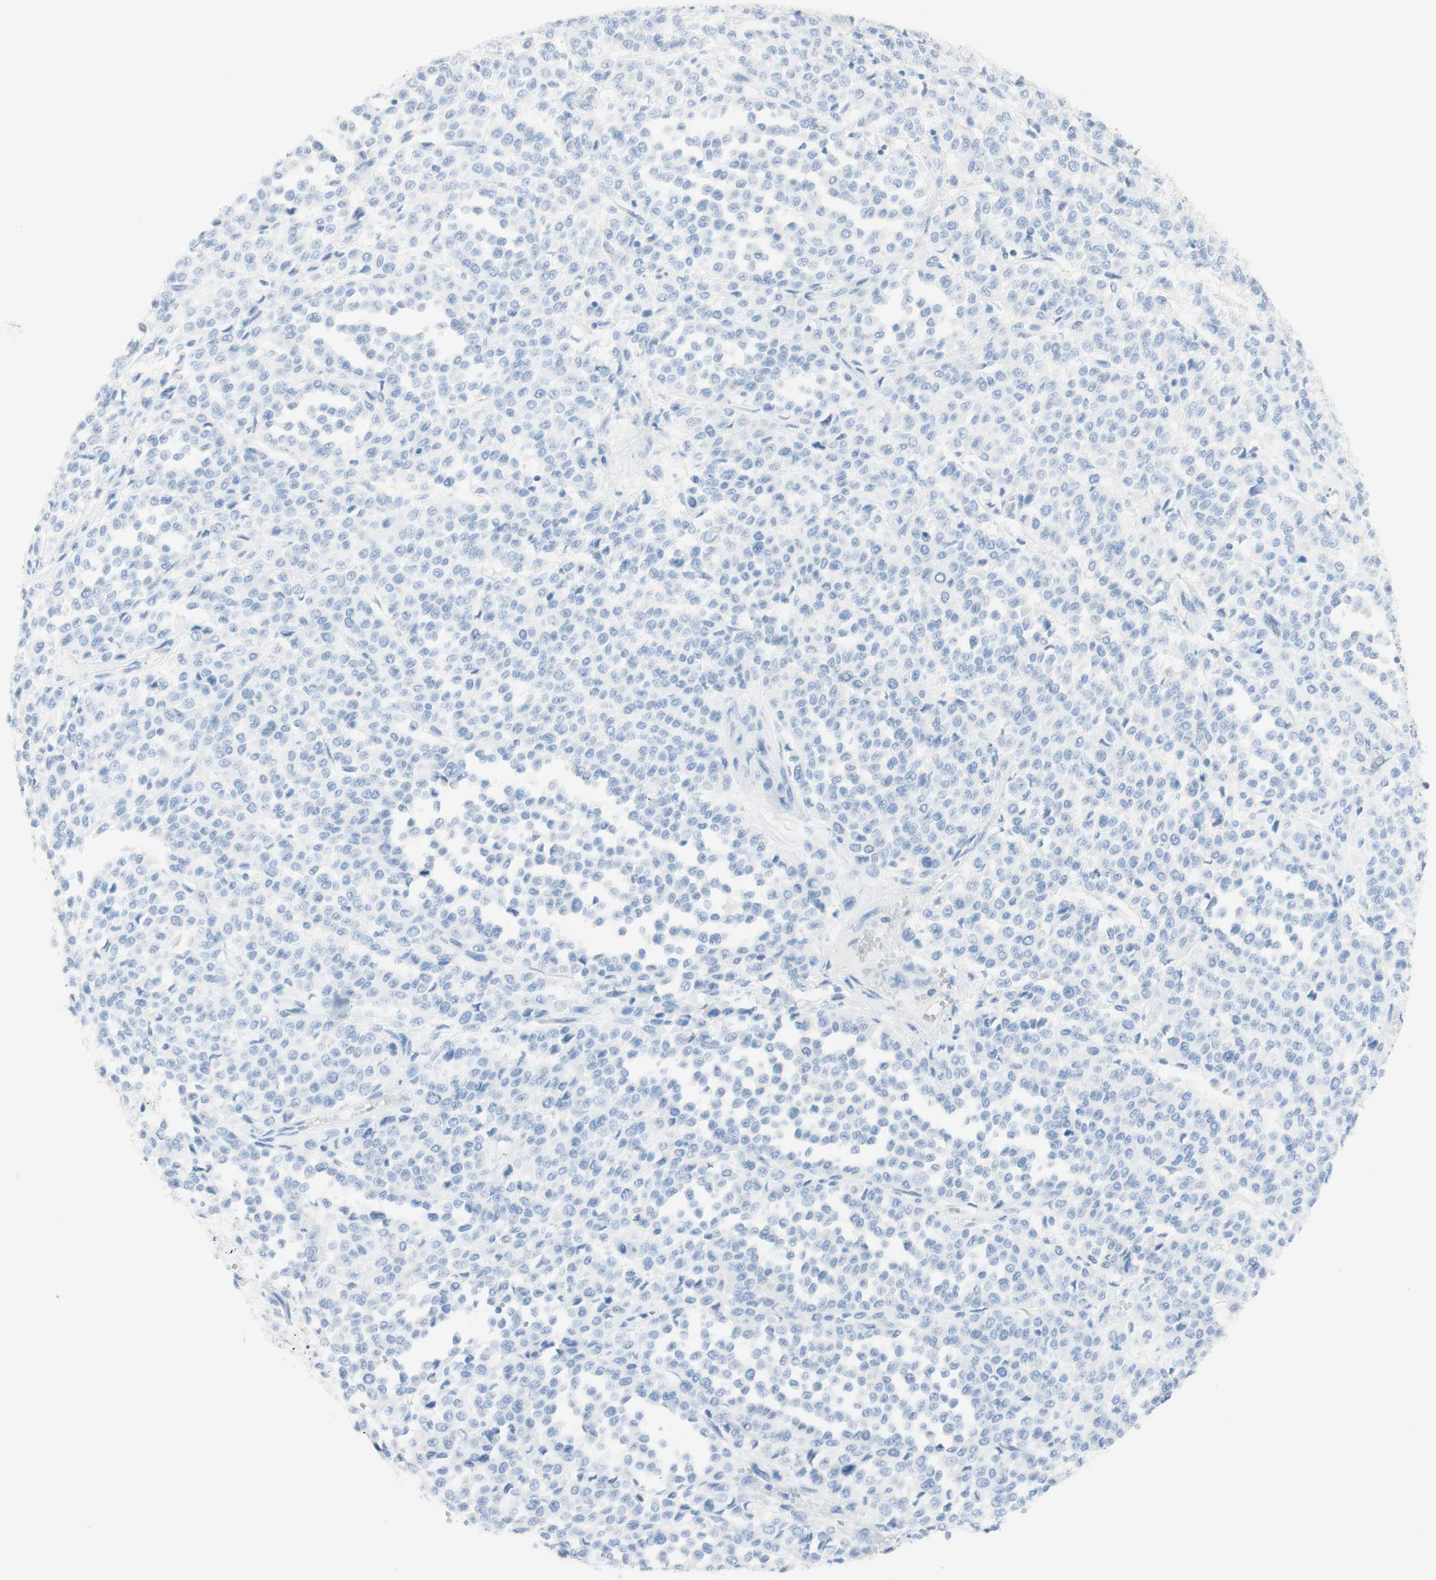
{"staining": {"intensity": "negative", "quantity": "none", "location": "none"}, "tissue": "melanoma", "cell_type": "Tumor cells", "image_type": "cancer", "snomed": [{"axis": "morphology", "description": "Malignant melanoma, Metastatic site"}, {"axis": "topography", "description": "Pancreas"}], "caption": "Tumor cells are negative for protein expression in human malignant melanoma (metastatic site).", "gene": "TPO", "patient": {"sex": "female", "age": 30}}